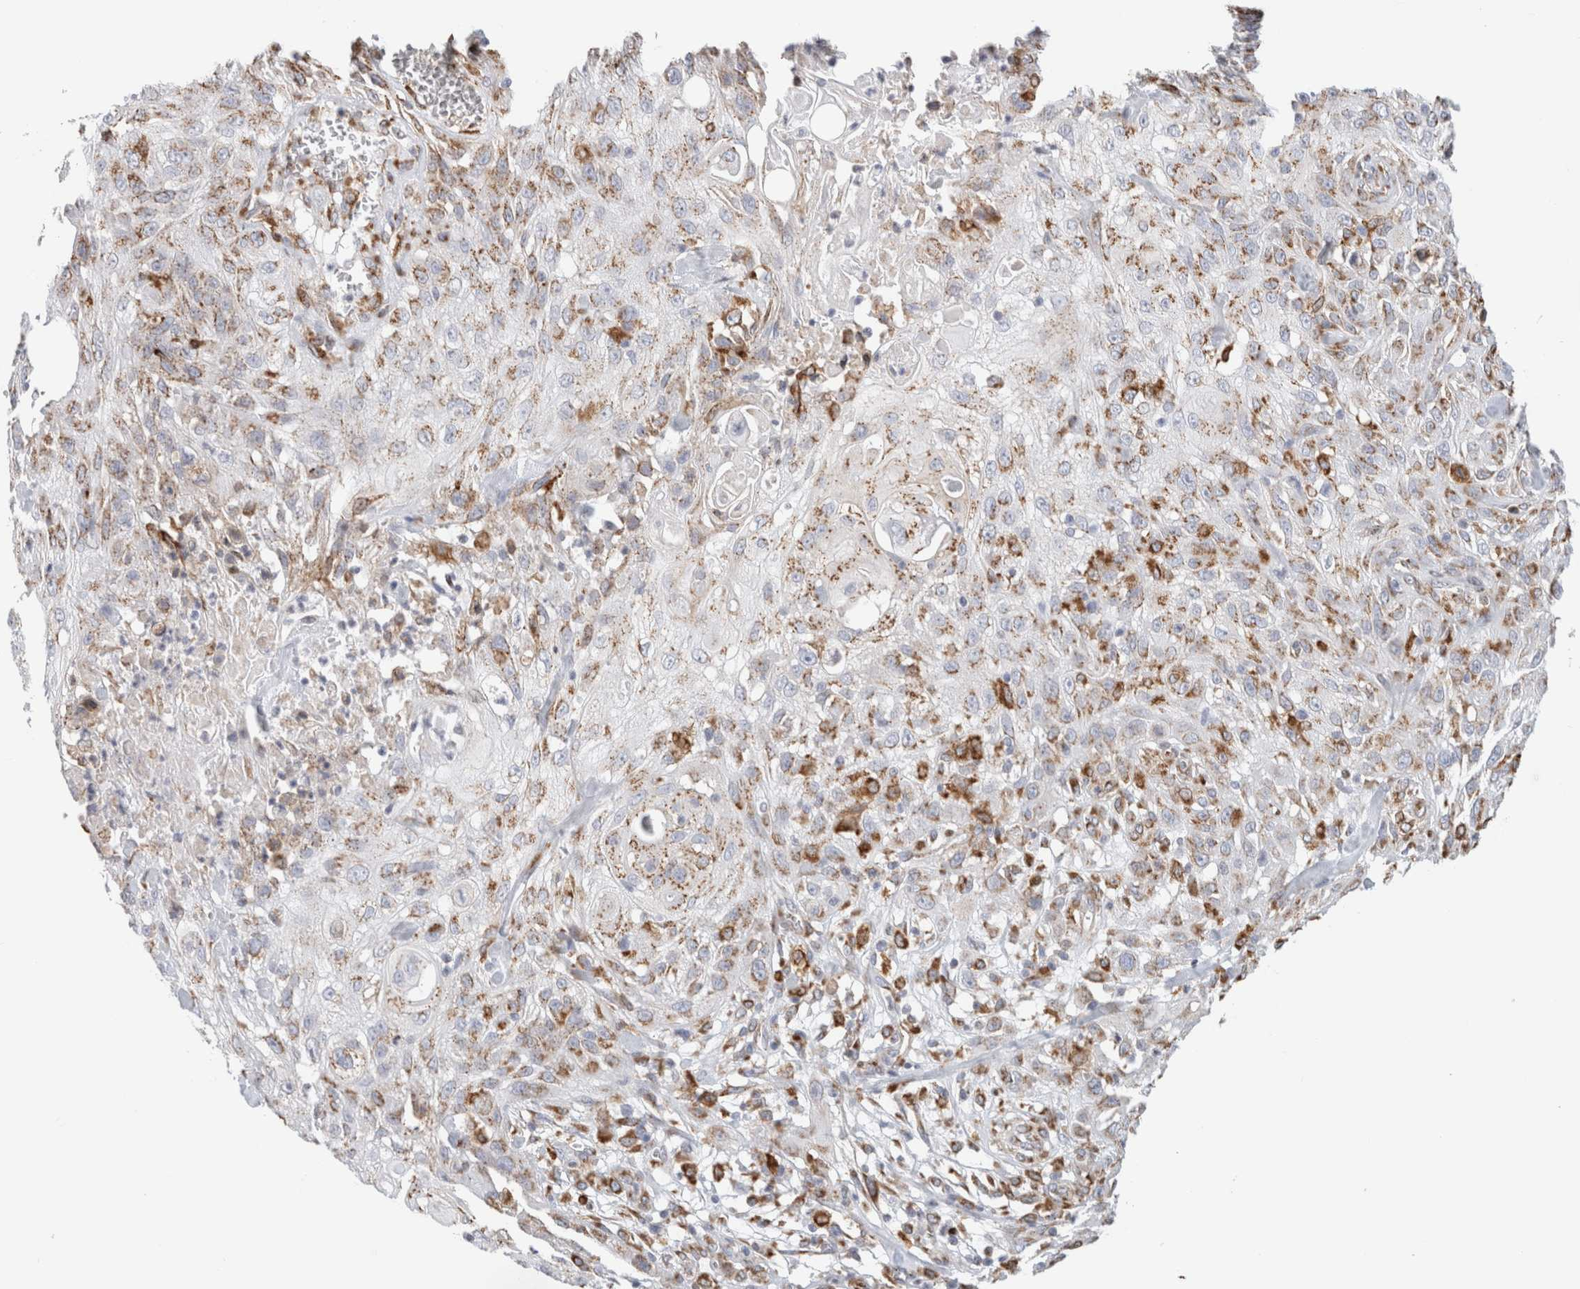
{"staining": {"intensity": "moderate", "quantity": ">75%", "location": "cytoplasmic/membranous"}, "tissue": "skin cancer", "cell_type": "Tumor cells", "image_type": "cancer", "snomed": [{"axis": "morphology", "description": "Squamous cell carcinoma, NOS"}, {"axis": "topography", "description": "Skin"}], "caption": "The photomicrograph displays staining of skin squamous cell carcinoma, revealing moderate cytoplasmic/membranous protein positivity (brown color) within tumor cells. The staining is performed using DAB (3,3'-diaminobenzidine) brown chromogen to label protein expression. The nuclei are counter-stained blue using hematoxylin.", "gene": "MCFD2", "patient": {"sex": "male", "age": 75}}